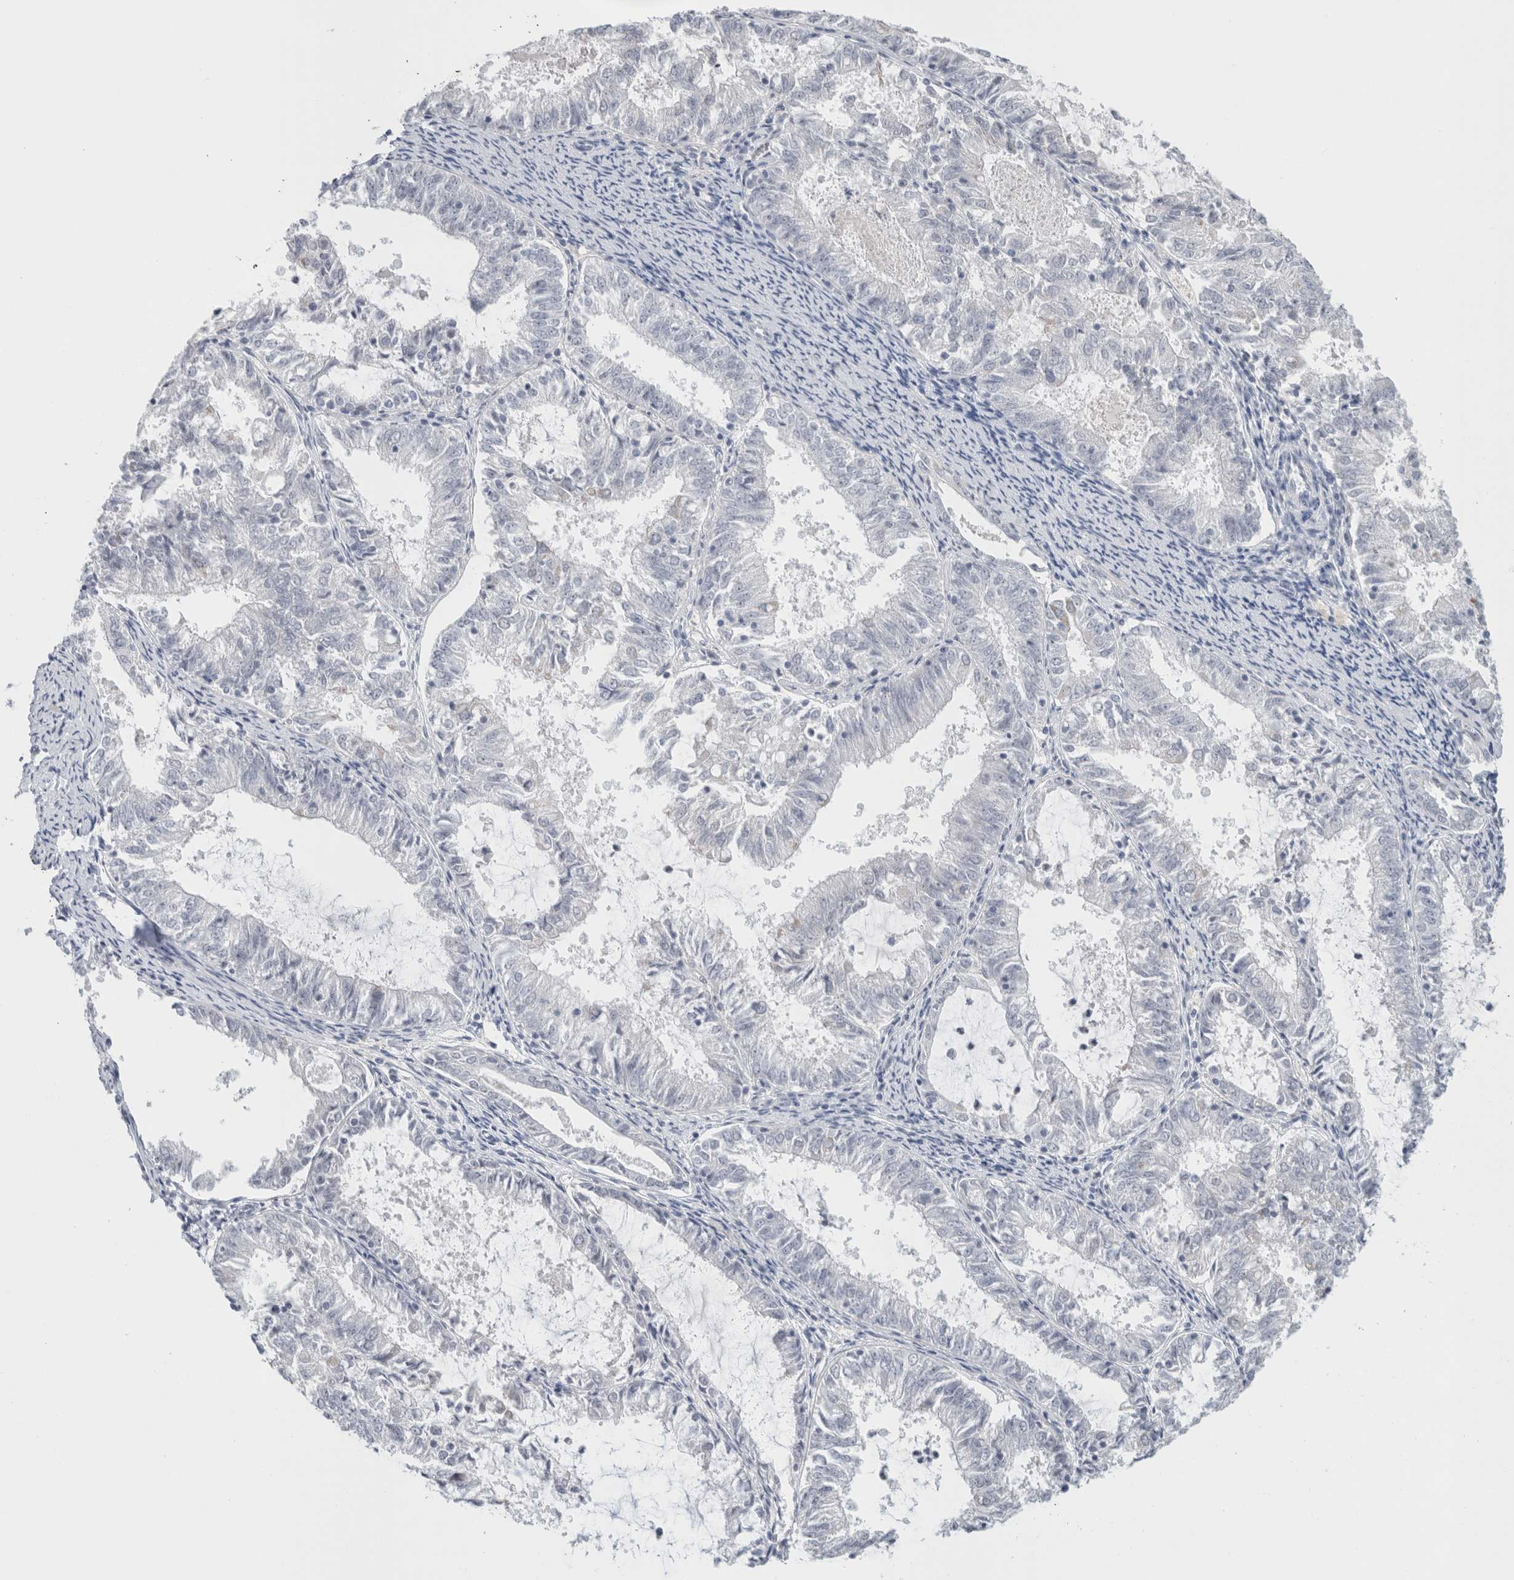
{"staining": {"intensity": "negative", "quantity": "none", "location": "none"}, "tissue": "endometrial cancer", "cell_type": "Tumor cells", "image_type": "cancer", "snomed": [{"axis": "morphology", "description": "Adenocarcinoma, NOS"}, {"axis": "topography", "description": "Endometrium"}], "caption": "The micrograph exhibits no significant staining in tumor cells of endometrial cancer.", "gene": "FMR1NB", "patient": {"sex": "female", "age": 57}}